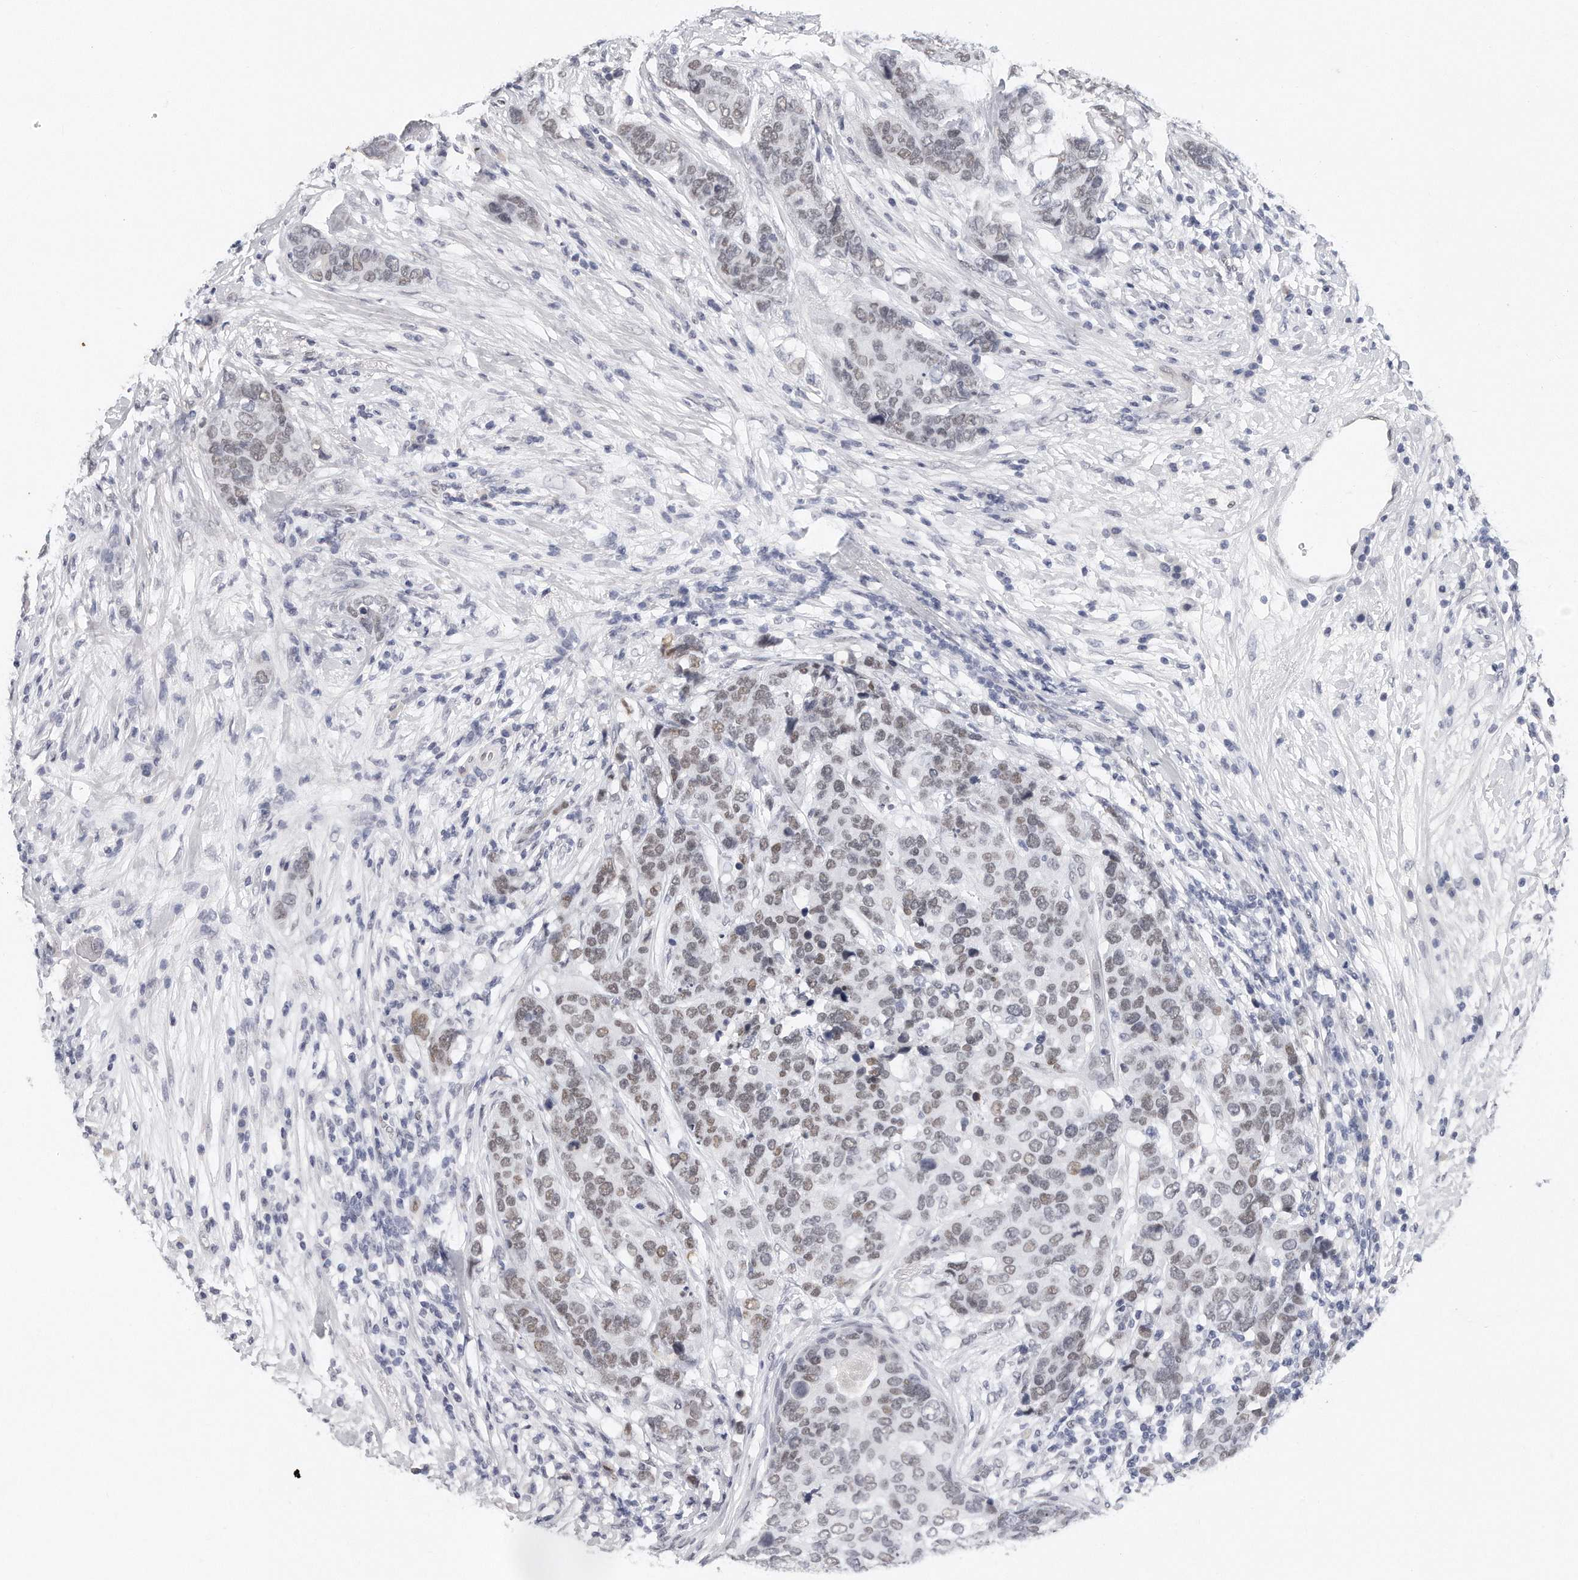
{"staining": {"intensity": "weak", "quantity": "25%-75%", "location": "nuclear"}, "tissue": "breast cancer", "cell_type": "Tumor cells", "image_type": "cancer", "snomed": [{"axis": "morphology", "description": "Lobular carcinoma"}, {"axis": "topography", "description": "Breast"}], "caption": "Human breast cancer (lobular carcinoma) stained for a protein (brown) reveals weak nuclear positive expression in approximately 25%-75% of tumor cells.", "gene": "CTBP2", "patient": {"sex": "female", "age": 59}}